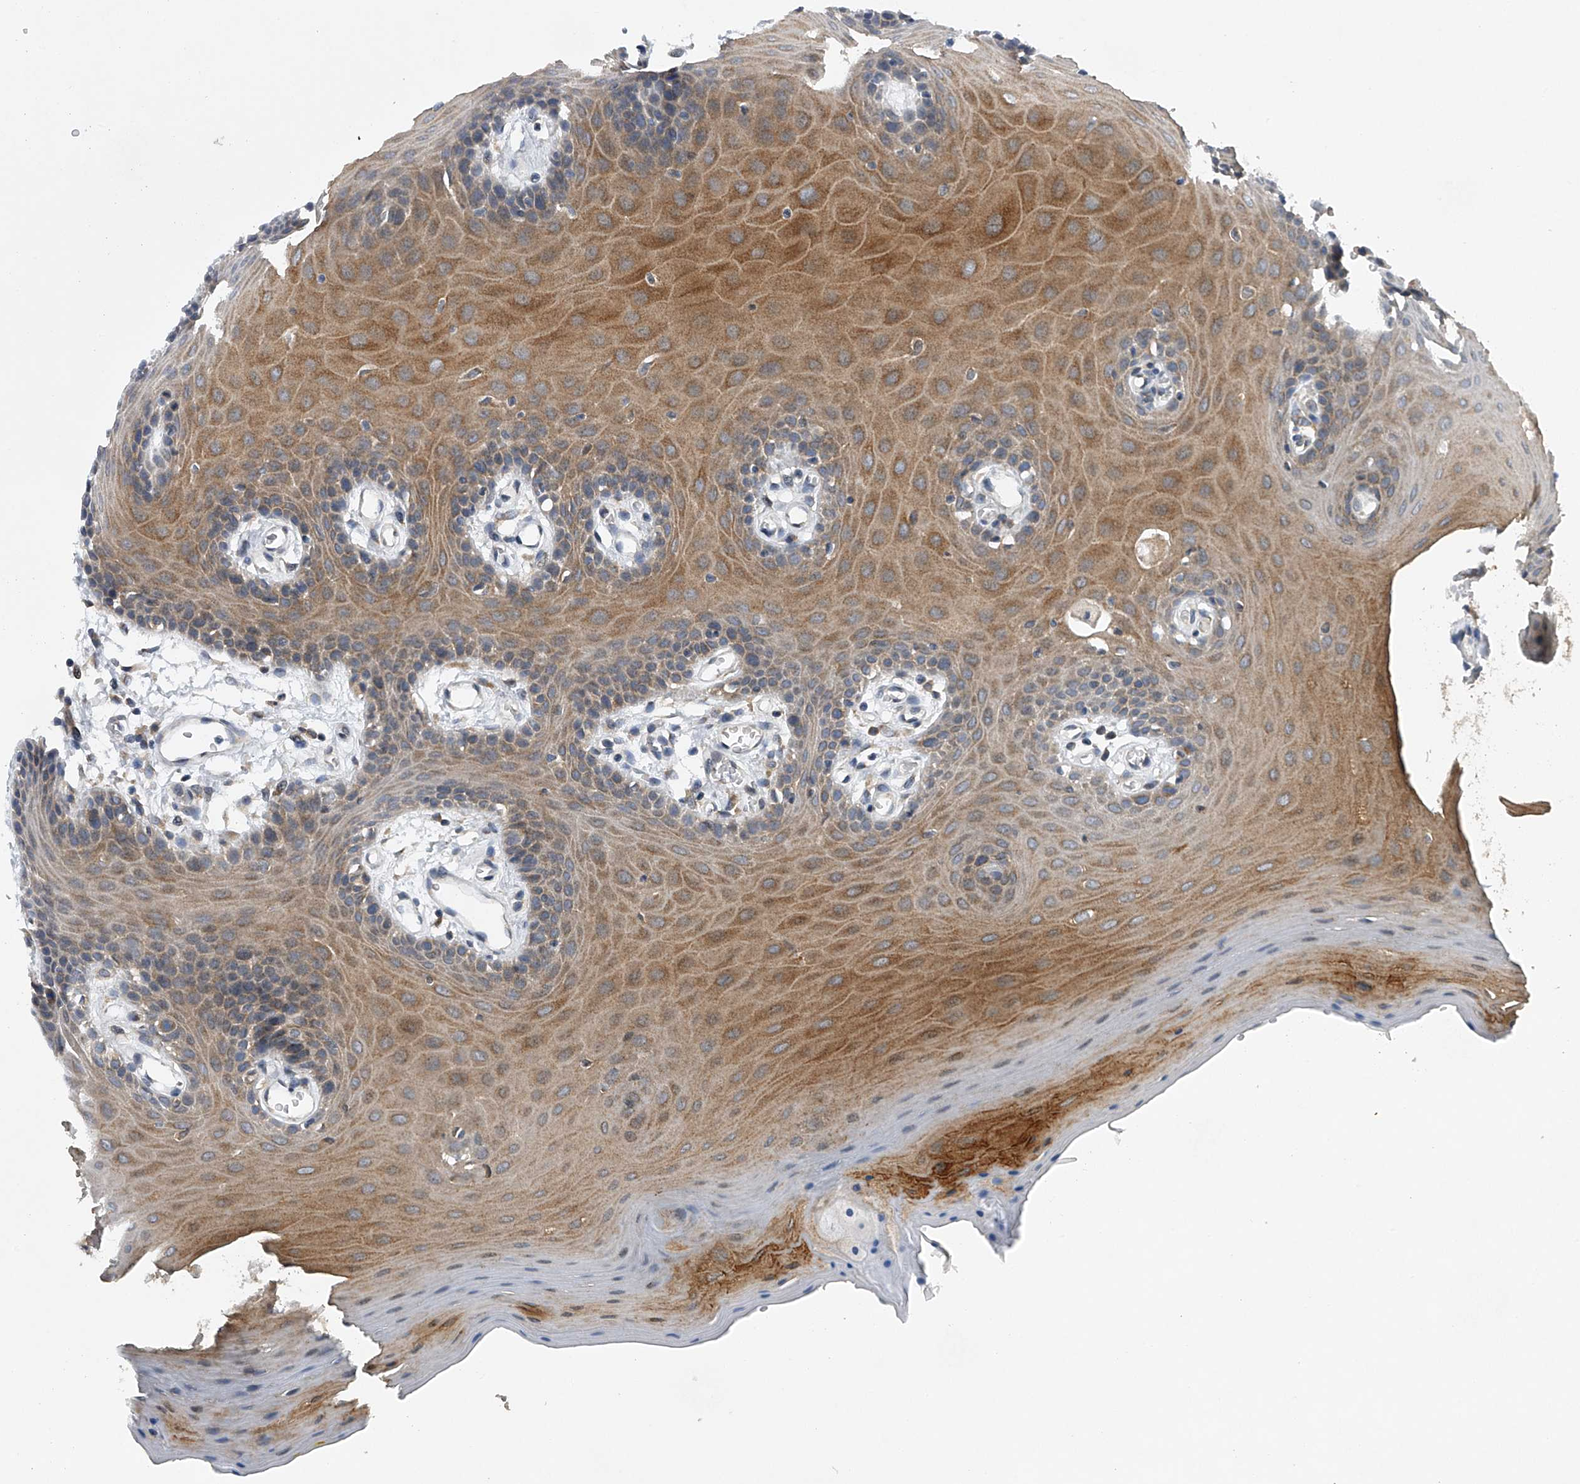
{"staining": {"intensity": "moderate", "quantity": "25%-75%", "location": "cytoplasmic/membranous"}, "tissue": "oral mucosa", "cell_type": "Squamous epithelial cells", "image_type": "normal", "snomed": [{"axis": "morphology", "description": "Normal tissue, NOS"}, {"axis": "morphology", "description": "Squamous cell carcinoma, NOS"}, {"axis": "topography", "description": "Skeletal muscle"}, {"axis": "topography", "description": "Oral tissue"}, {"axis": "topography", "description": "Salivary gland"}, {"axis": "topography", "description": "Head-Neck"}], "caption": "Squamous epithelial cells demonstrate moderate cytoplasmic/membranous staining in approximately 25%-75% of cells in unremarkable oral mucosa. (DAB = brown stain, brightfield microscopy at high magnification).", "gene": "RNF5", "patient": {"sex": "male", "age": 54}}